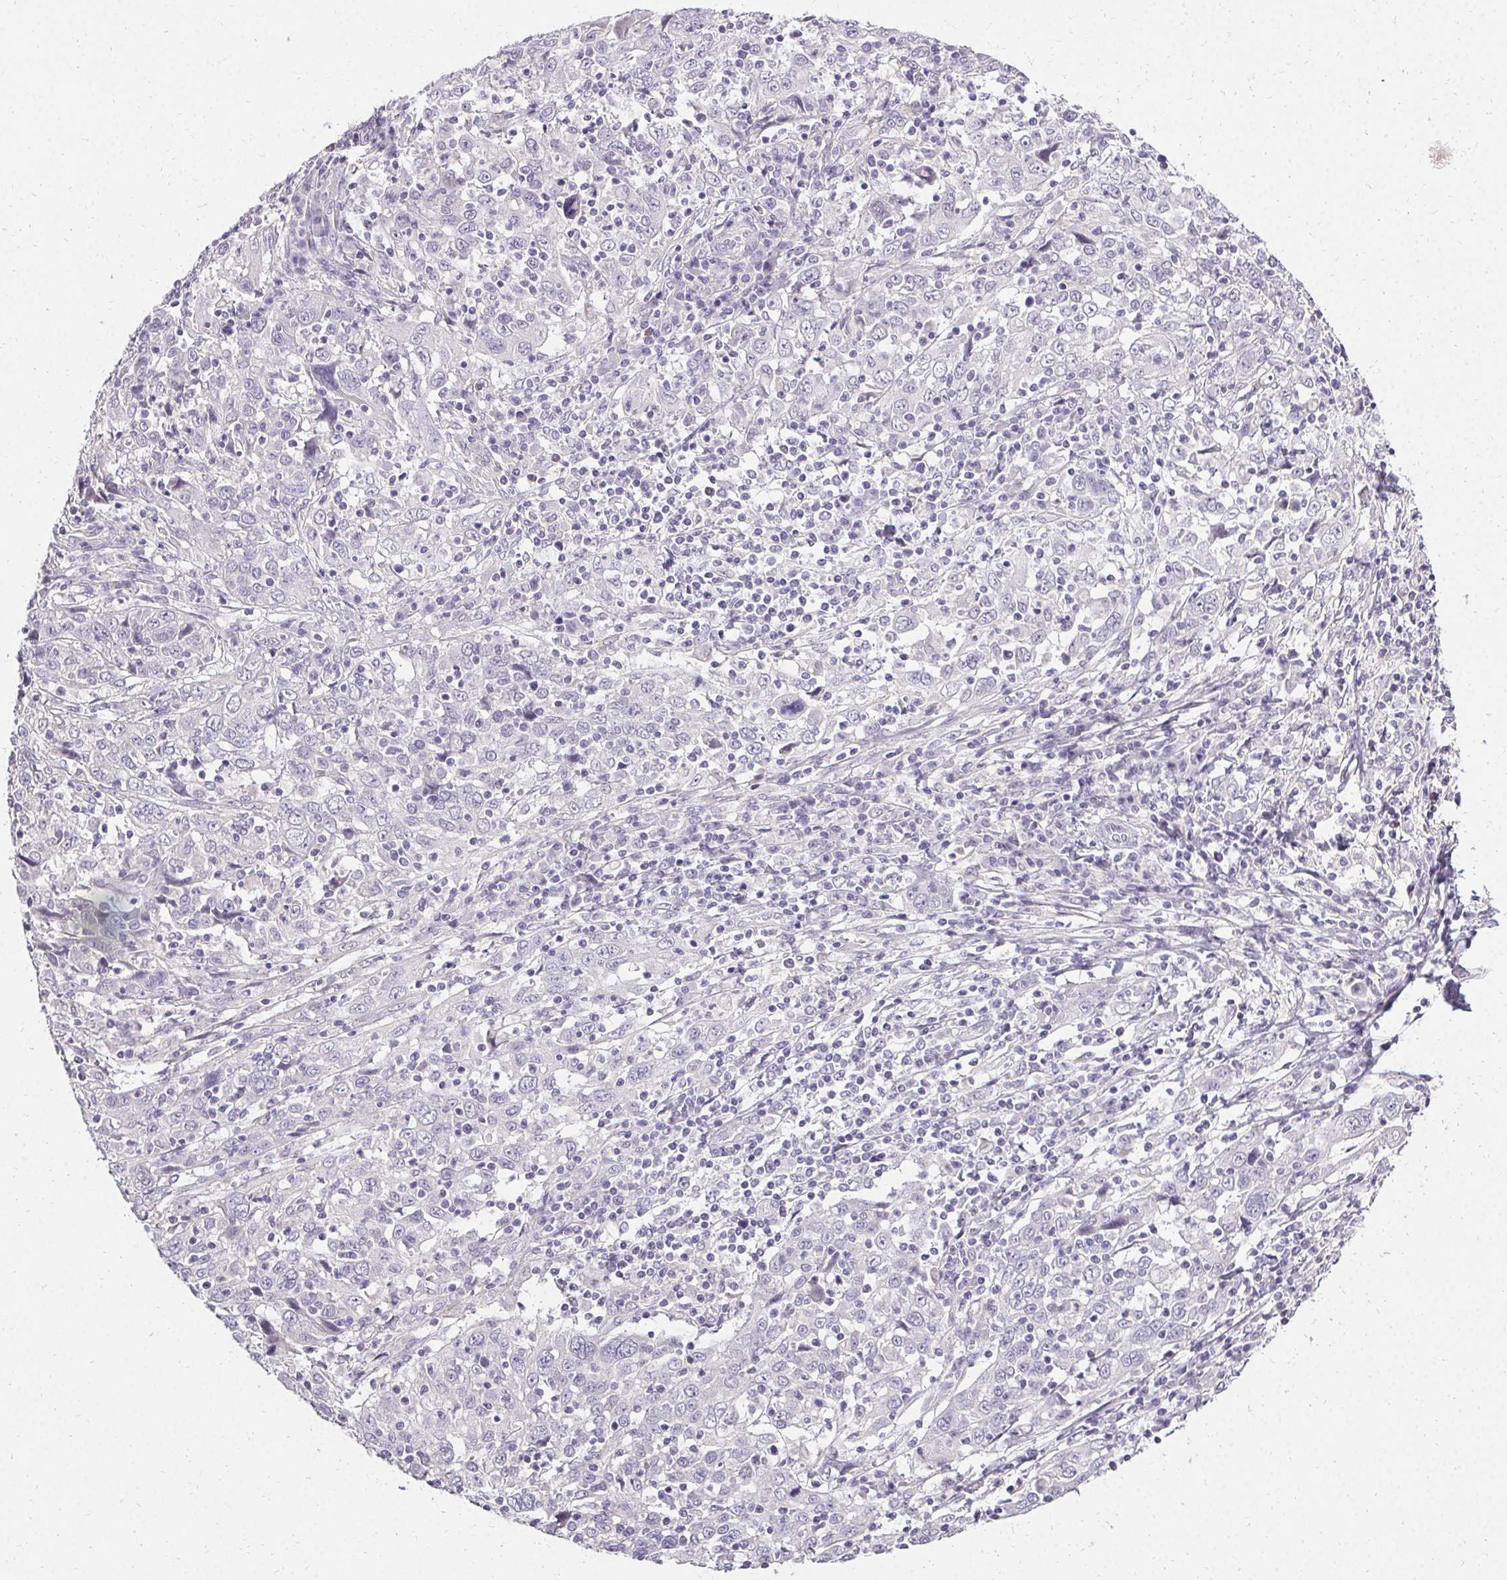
{"staining": {"intensity": "negative", "quantity": "none", "location": "none"}, "tissue": "cervical cancer", "cell_type": "Tumor cells", "image_type": "cancer", "snomed": [{"axis": "morphology", "description": "Squamous cell carcinoma, NOS"}, {"axis": "topography", "description": "Cervix"}], "caption": "A high-resolution photomicrograph shows IHC staining of squamous cell carcinoma (cervical), which demonstrates no significant expression in tumor cells.", "gene": "PMEL", "patient": {"sex": "female", "age": 46}}